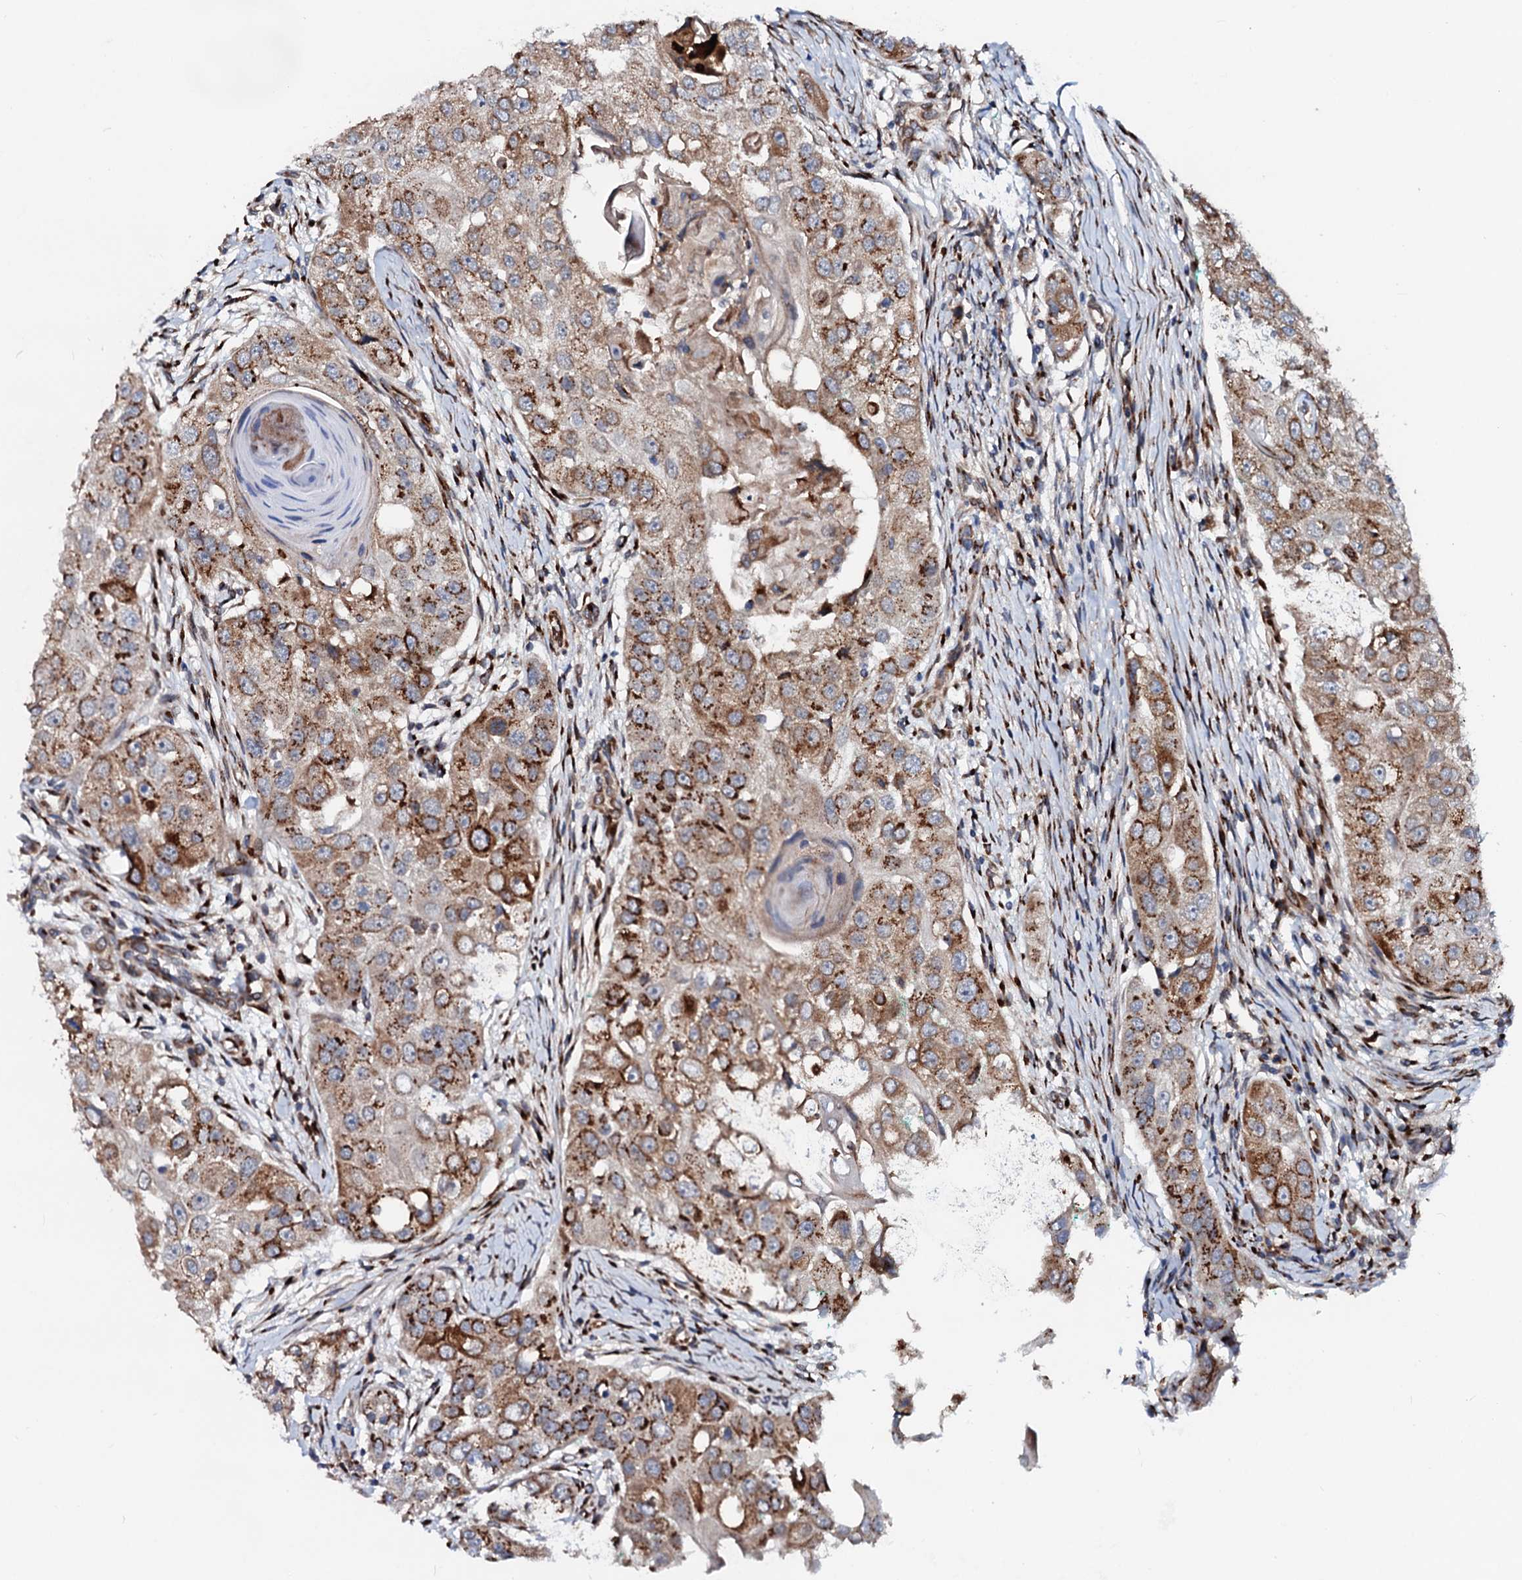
{"staining": {"intensity": "moderate", "quantity": ">75%", "location": "cytoplasmic/membranous"}, "tissue": "head and neck cancer", "cell_type": "Tumor cells", "image_type": "cancer", "snomed": [{"axis": "morphology", "description": "Normal tissue, NOS"}, {"axis": "morphology", "description": "Squamous cell carcinoma, NOS"}, {"axis": "topography", "description": "Skeletal muscle"}, {"axis": "topography", "description": "Head-Neck"}], "caption": "This is an image of immunohistochemistry (IHC) staining of head and neck cancer (squamous cell carcinoma), which shows moderate positivity in the cytoplasmic/membranous of tumor cells.", "gene": "TMCO3", "patient": {"sex": "male", "age": 51}}